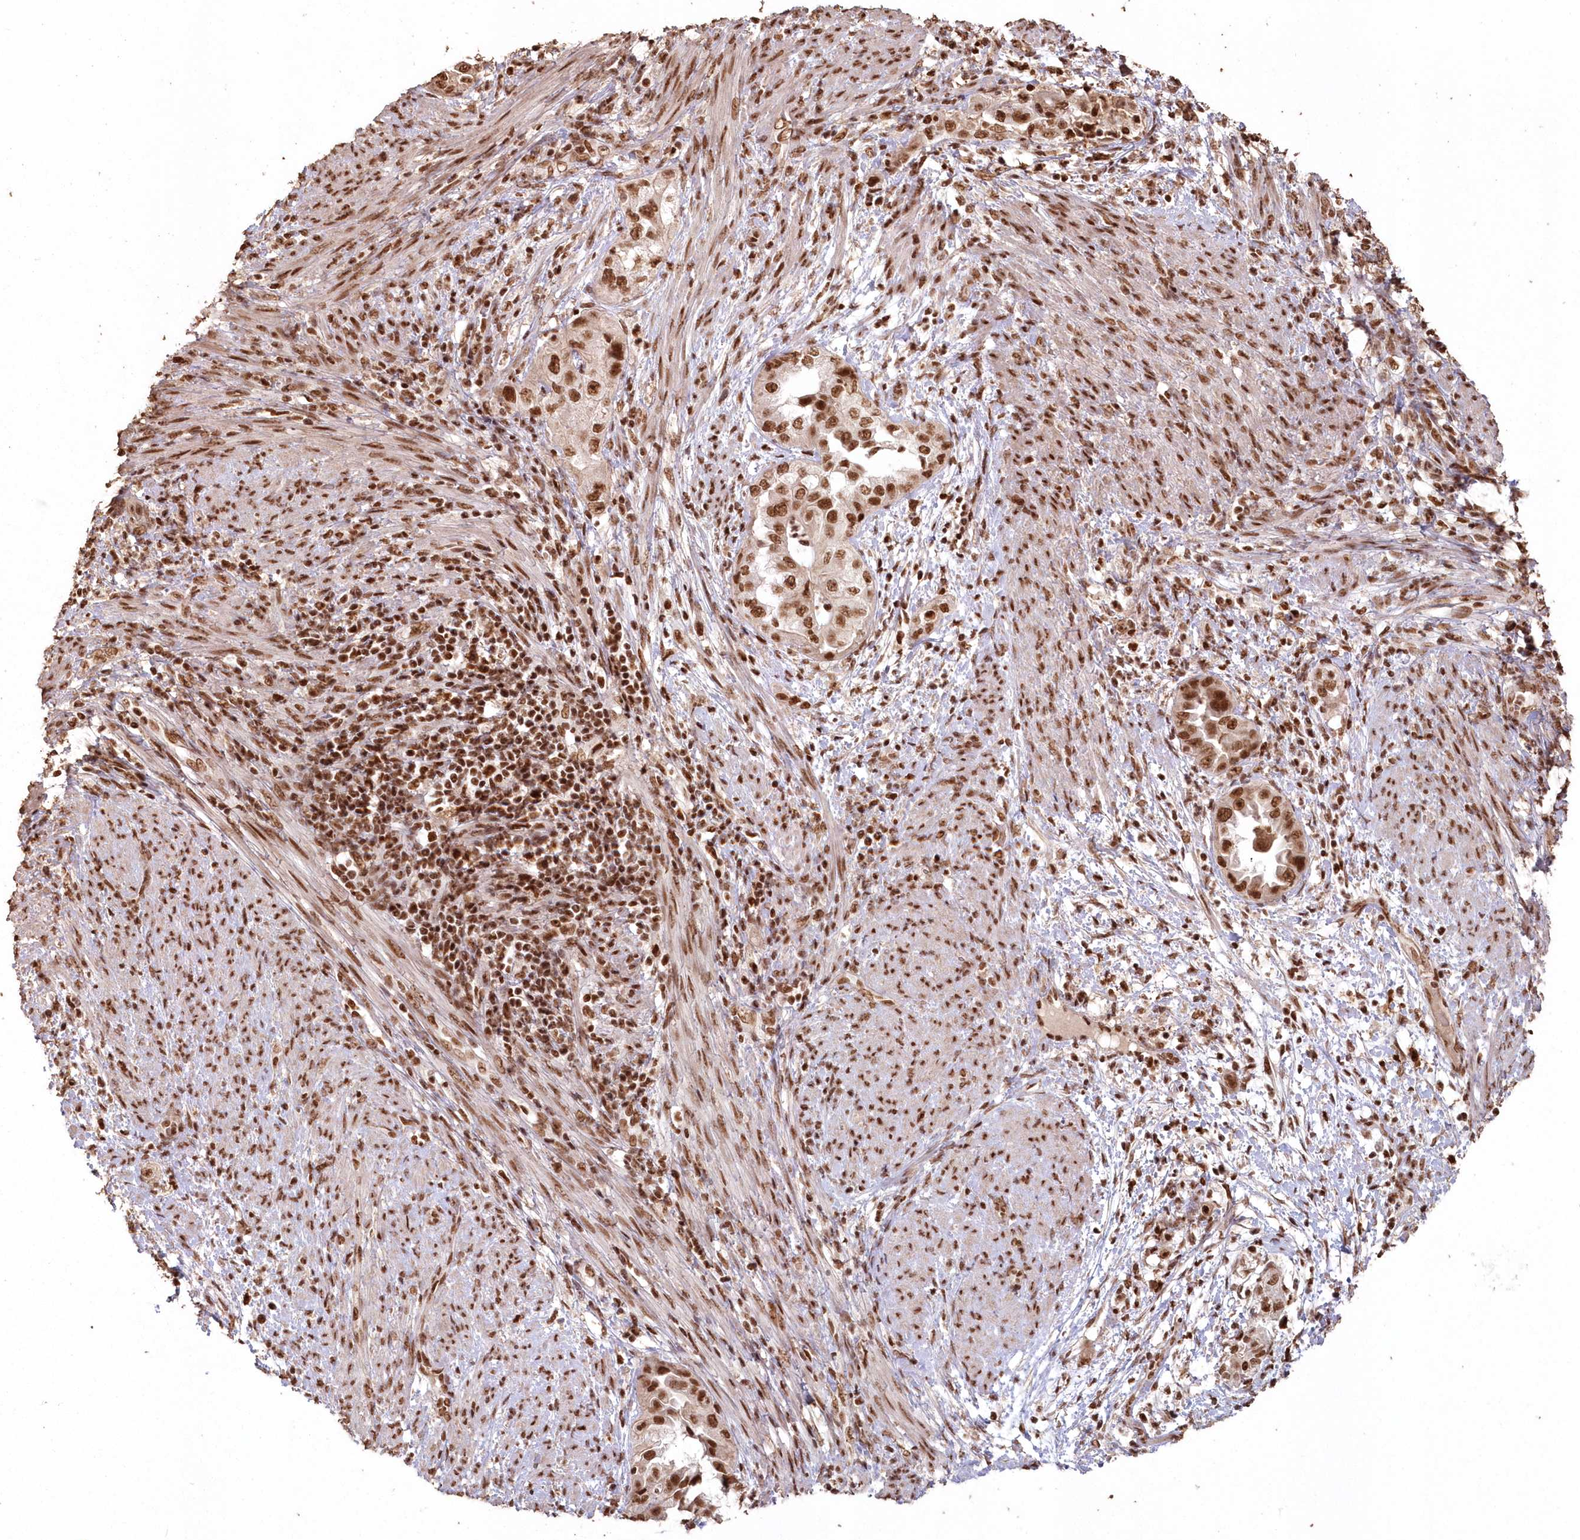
{"staining": {"intensity": "strong", "quantity": ">75%", "location": "nuclear"}, "tissue": "endometrial cancer", "cell_type": "Tumor cells", "image_type": "cancer", "snomed": [{"axis": "morphology", "description": "Adenocarcinoma, NOS"}, {"axis": "topography", "description": "Endometrium"}], "caption": "A brown stain shows strong nuclear staining of a protein in endometrial cancer (adenocarcinoma) tumor cells.", "gene": "PDS5A", "patient": {"sex": "female", "age": 85}}